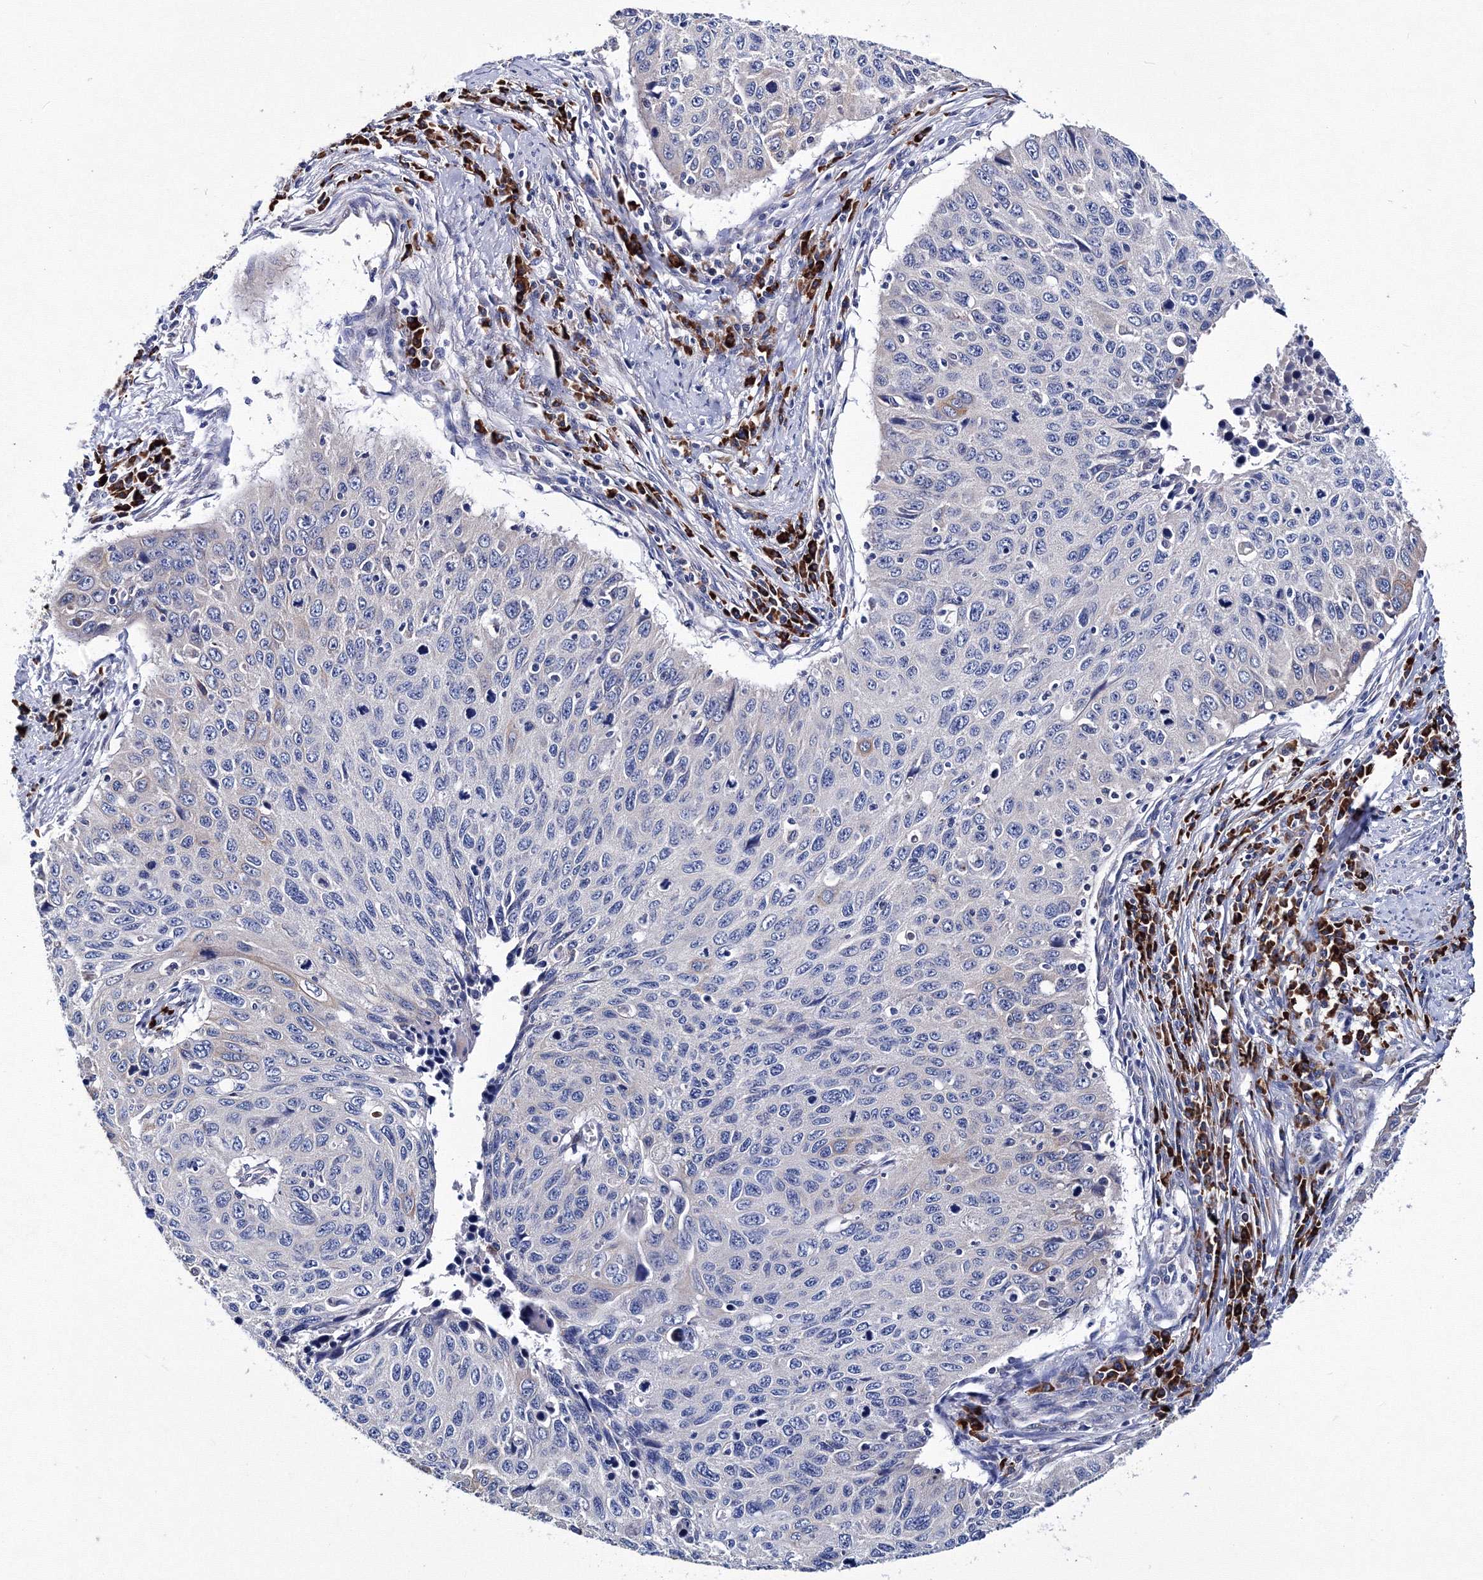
{"staining": {"intensity": "negative", "quantity": "none", "location": "none"}, "tissue": "cervical cancer", "cell_type": "Tumor cells", "image_type": "cancer", "snomed": [{"axis": "morphology", "description": "Squamous cell carcinoma, NOS"}, {"axis": "topography", "description": "Cervix"}], "caption": "Tumor cells show no significant positivity in cervical cancer (squamous cell carcinoma).", "gene": "TRPM2", "patient": {"sex": "female", "age": 53}}